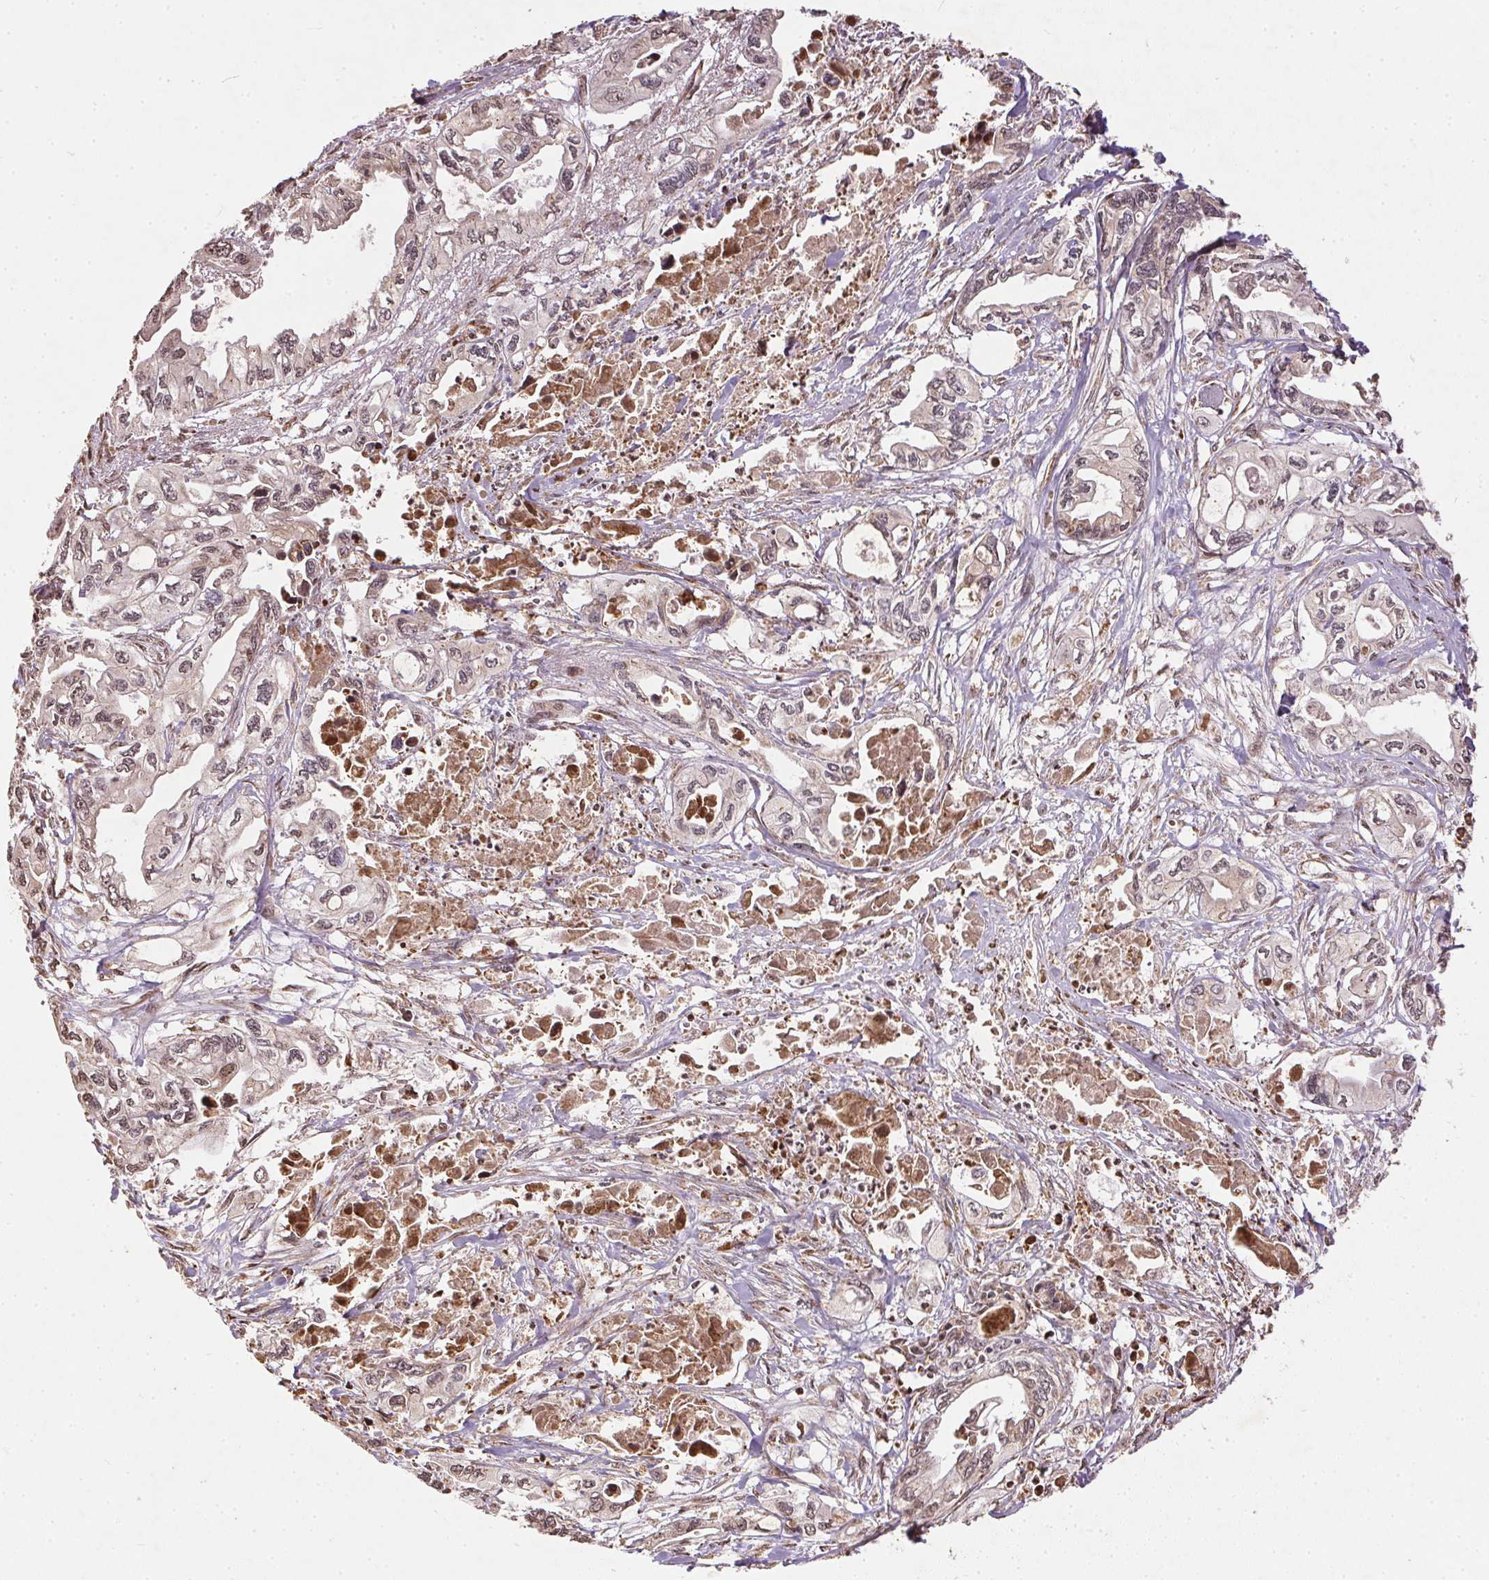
{"staining": {"intensity": "weak", "quantity": "<25%", "location": "cytoplasmic/membranous"}, "tissue": "pancreatic cancer", "cell_type": "Tumor cells", "image_type": "cancer", "snomed": [{"axis": "morphology", "description": "Adenocarcinoma, NOS"}, {"axis": "topography", "description": "Pancreas"}], "caption": "This is an immunohistochemistry photomicrograph of pancreatic cancer. There is no staining in tumor cells.", "gene": "SPRED2", "patient": {"sex": "male", "age": 68}}